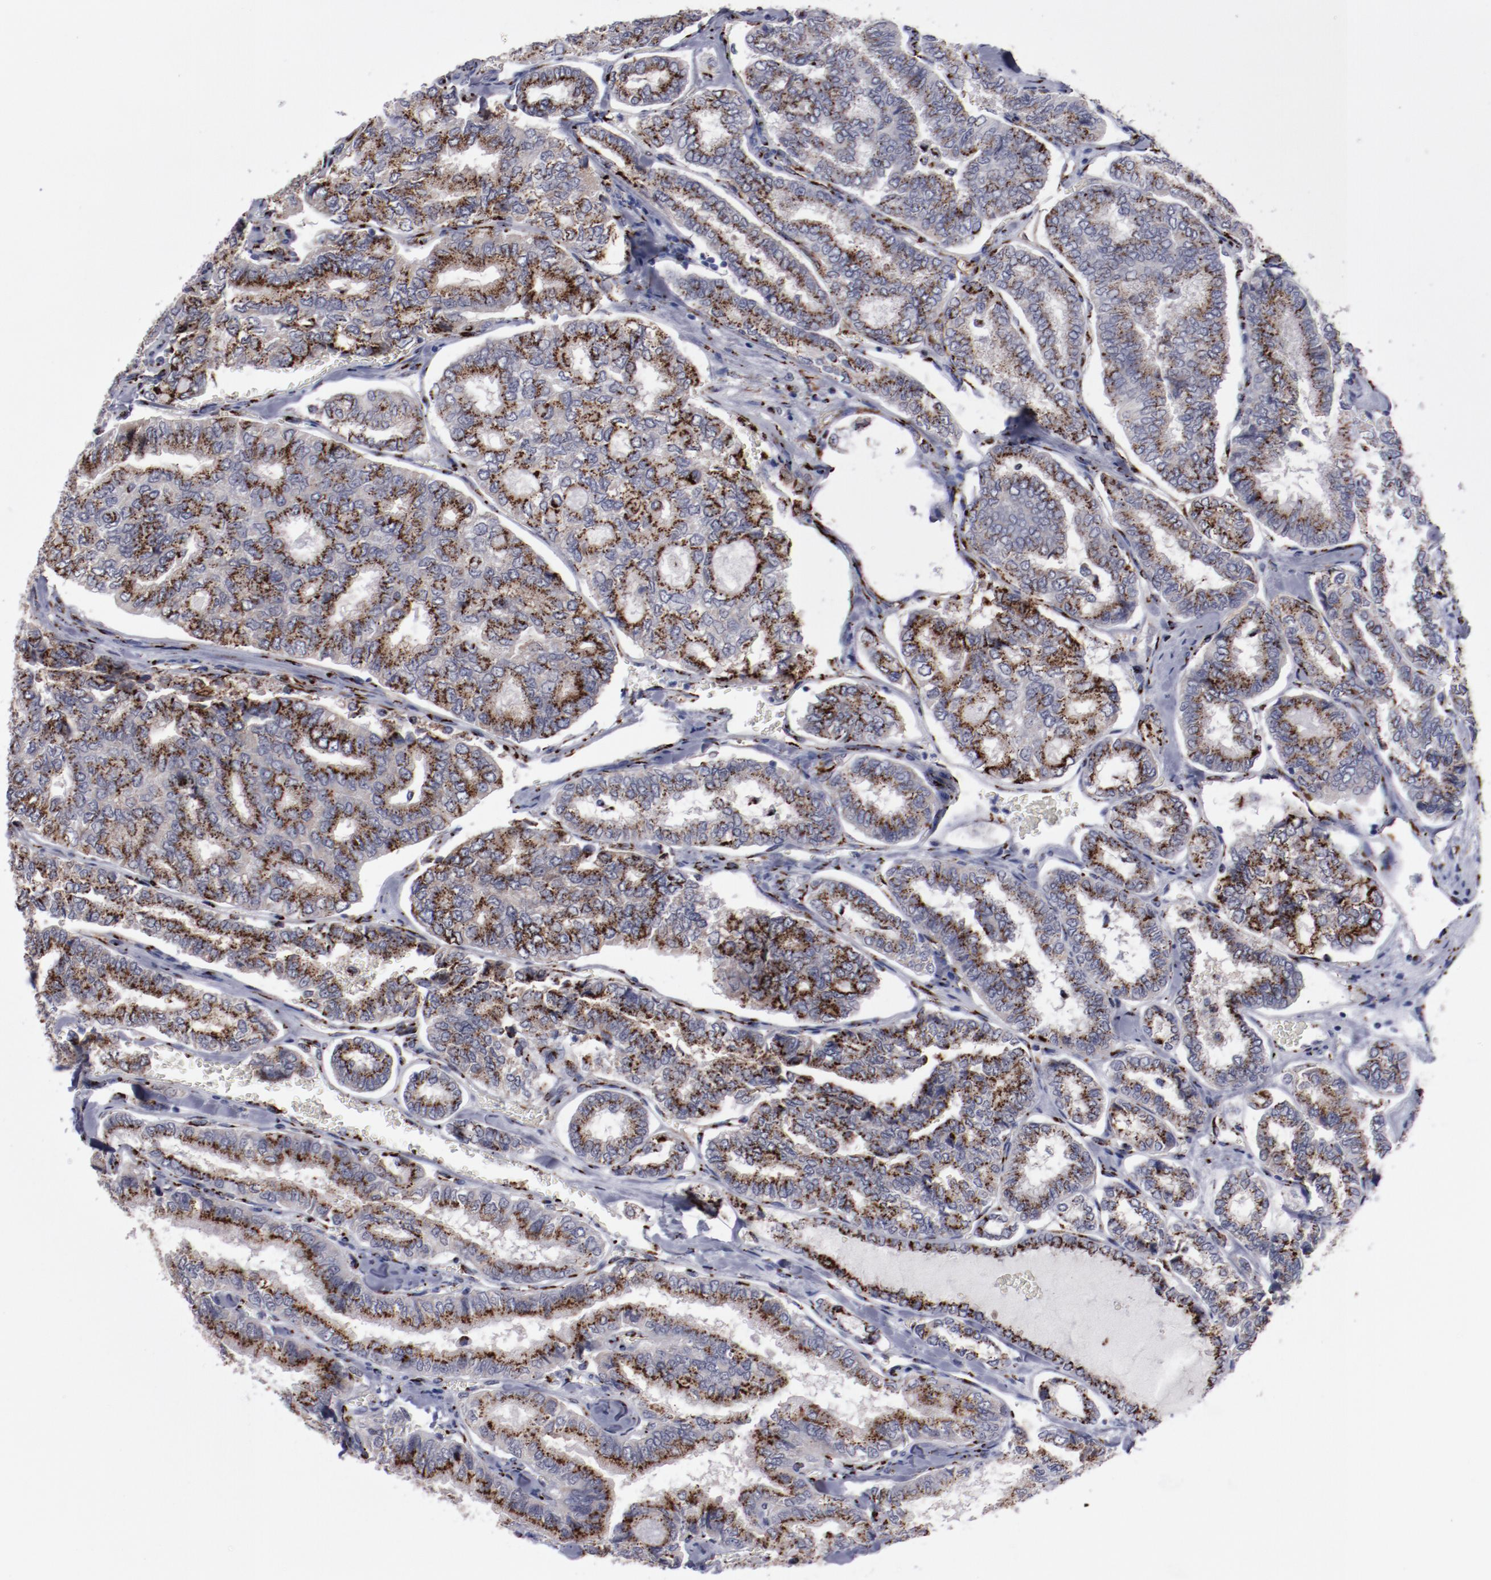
{"staining": {"intensity": "strong", "quantity": ">75%", "location": "cytoplasmic/membranous"}, "tissue": "thyroid cancer", "cell_type": "Tumor cells", "image_type": "cancer", "snomed": [{"axis": "morphology", "description": "Papillary adenocarcinoma, NOS"}, {"axis": "topography", "description": "Thyroid gland"}], "caption": "Immunohistochemistry (IHC) (DAB) staining of human thyroid papillary adenocarcinoma shows strong cytoplasmic/membranous protein staining in about >75% of tumor cells.", "gene": "GOLIM4", "patient": {"sex": "female", "age": 35}}